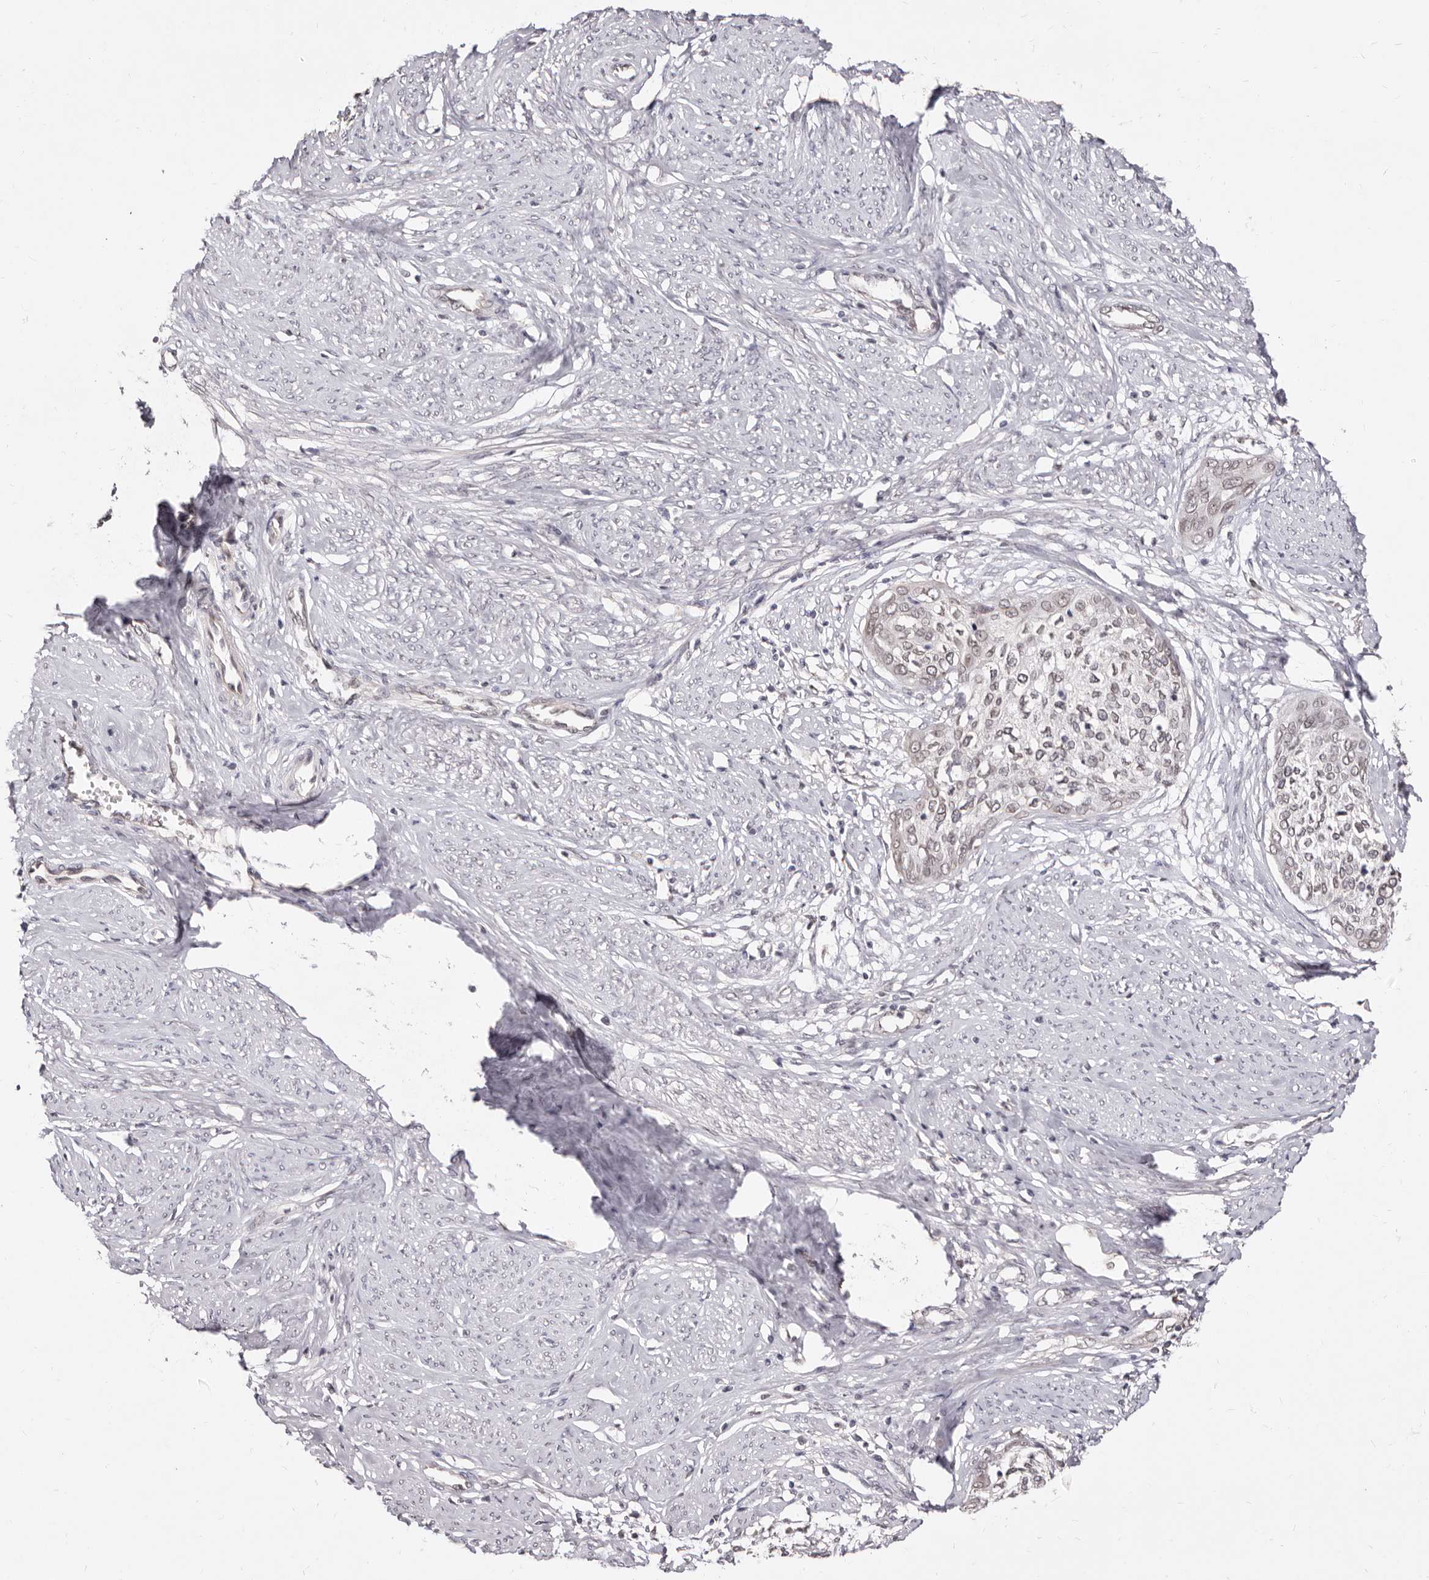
{"staining": {"intensity": "weak", "quantity": ">75%", "location": "nuclear"}, "tissue": "cervical cancer", "cell_type": "Tumor cells", "image_type": "cancer", "snomed": [{"axis": "morphology", "description": "Squamous cell carcinoma, NOS"}, {"axis": "topography", "description": "Cervix"}], "caption": "Immunohistochemistry (IHC) (DAB (3,3'-diaminobenzidine)) staining of human cervical squamous cell carcinoma reveals weak nuclear protein positivity in approximately >75% of tumor cells.", "gene": "LCORL", "patient": {"sex": "female", "age": 37}}